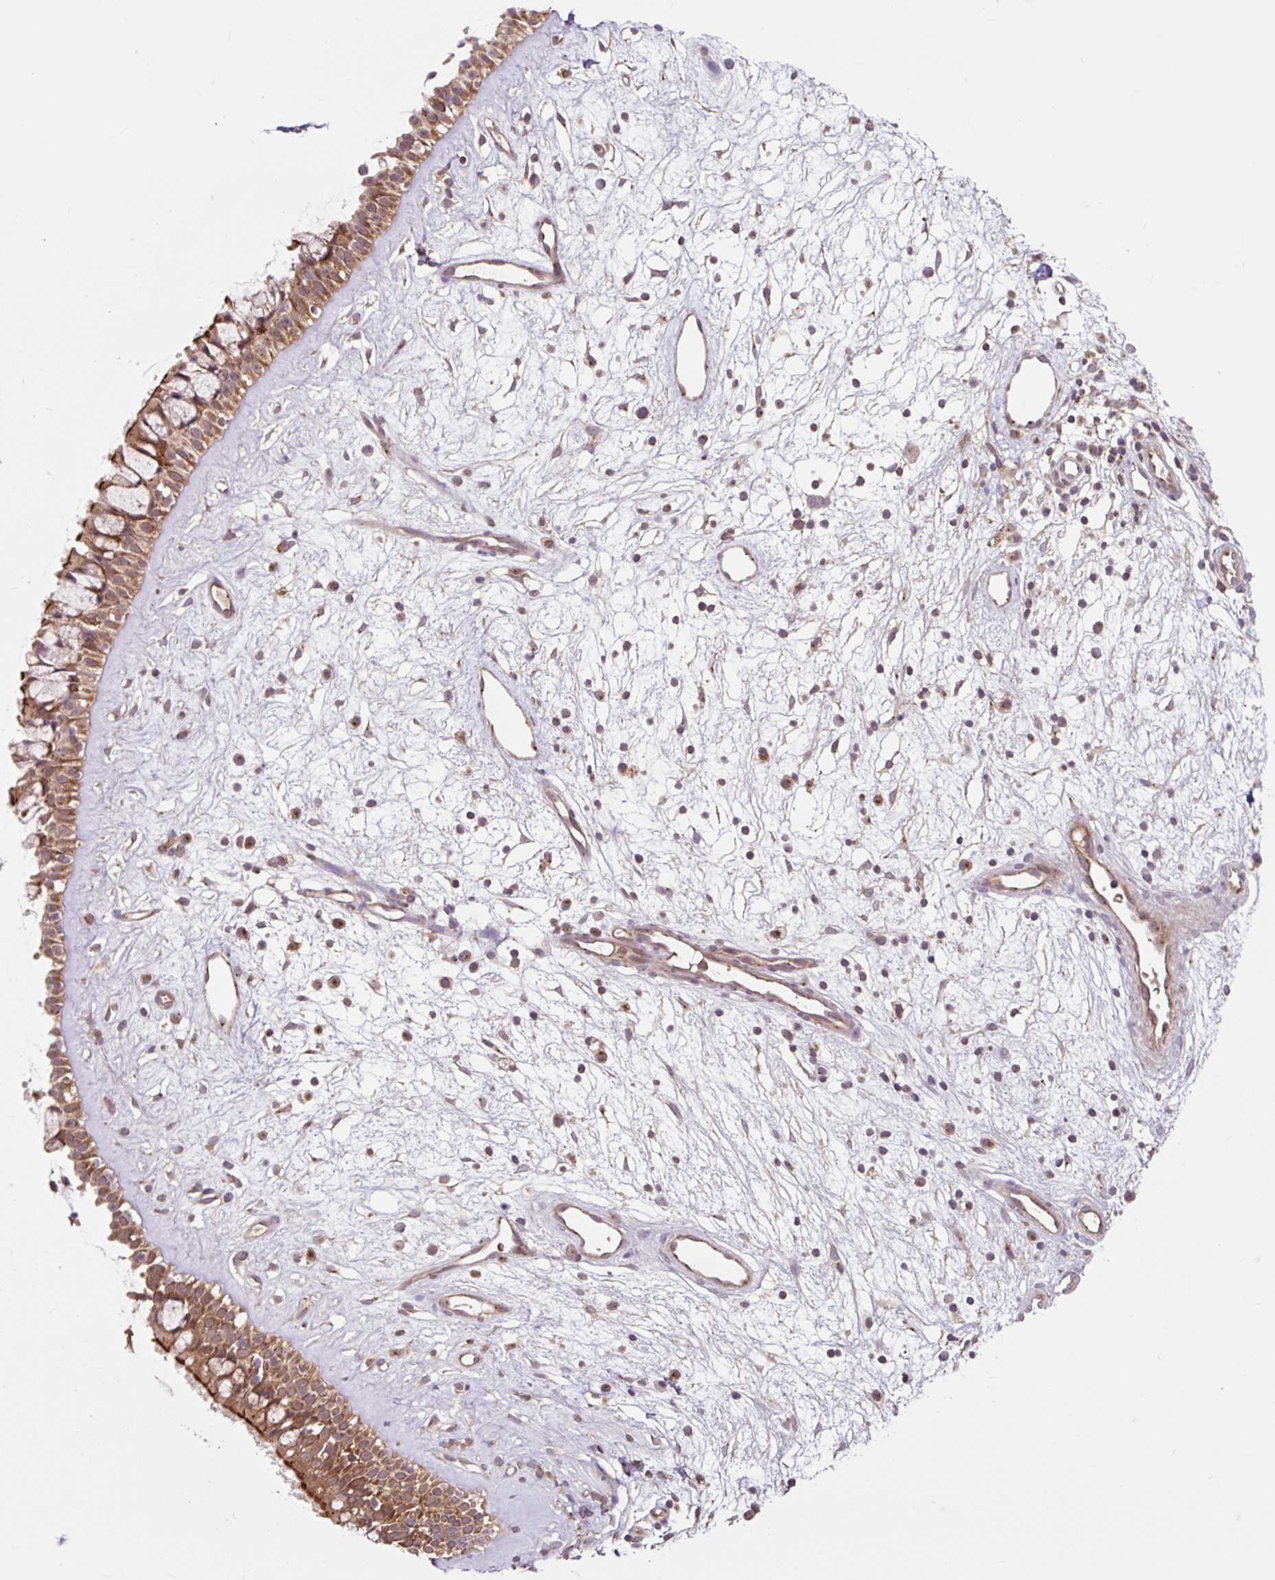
{"staining": {"intensity": "moderate", "quantity": ">75%", "location": "cytoplasmic/membranous"}, "tissue": "nasopharynx", "cell_type": "Respiratory epithelial cells", "image_type": "normal", "snomed": [{"axis": "morphology", "description": "Normal tissue, NOS"}, {"axis": "topography", "description": "Nasopharynx"}], "caption": "About >75% of respiratory epithelial cells in unremarkable nasopharynx display moderate cytoplasmic/membranous protein staining as visualized by brown immunohistochemical staining.", "gene": "MMS19", "patient": {"sex": "male", "age": 32}}